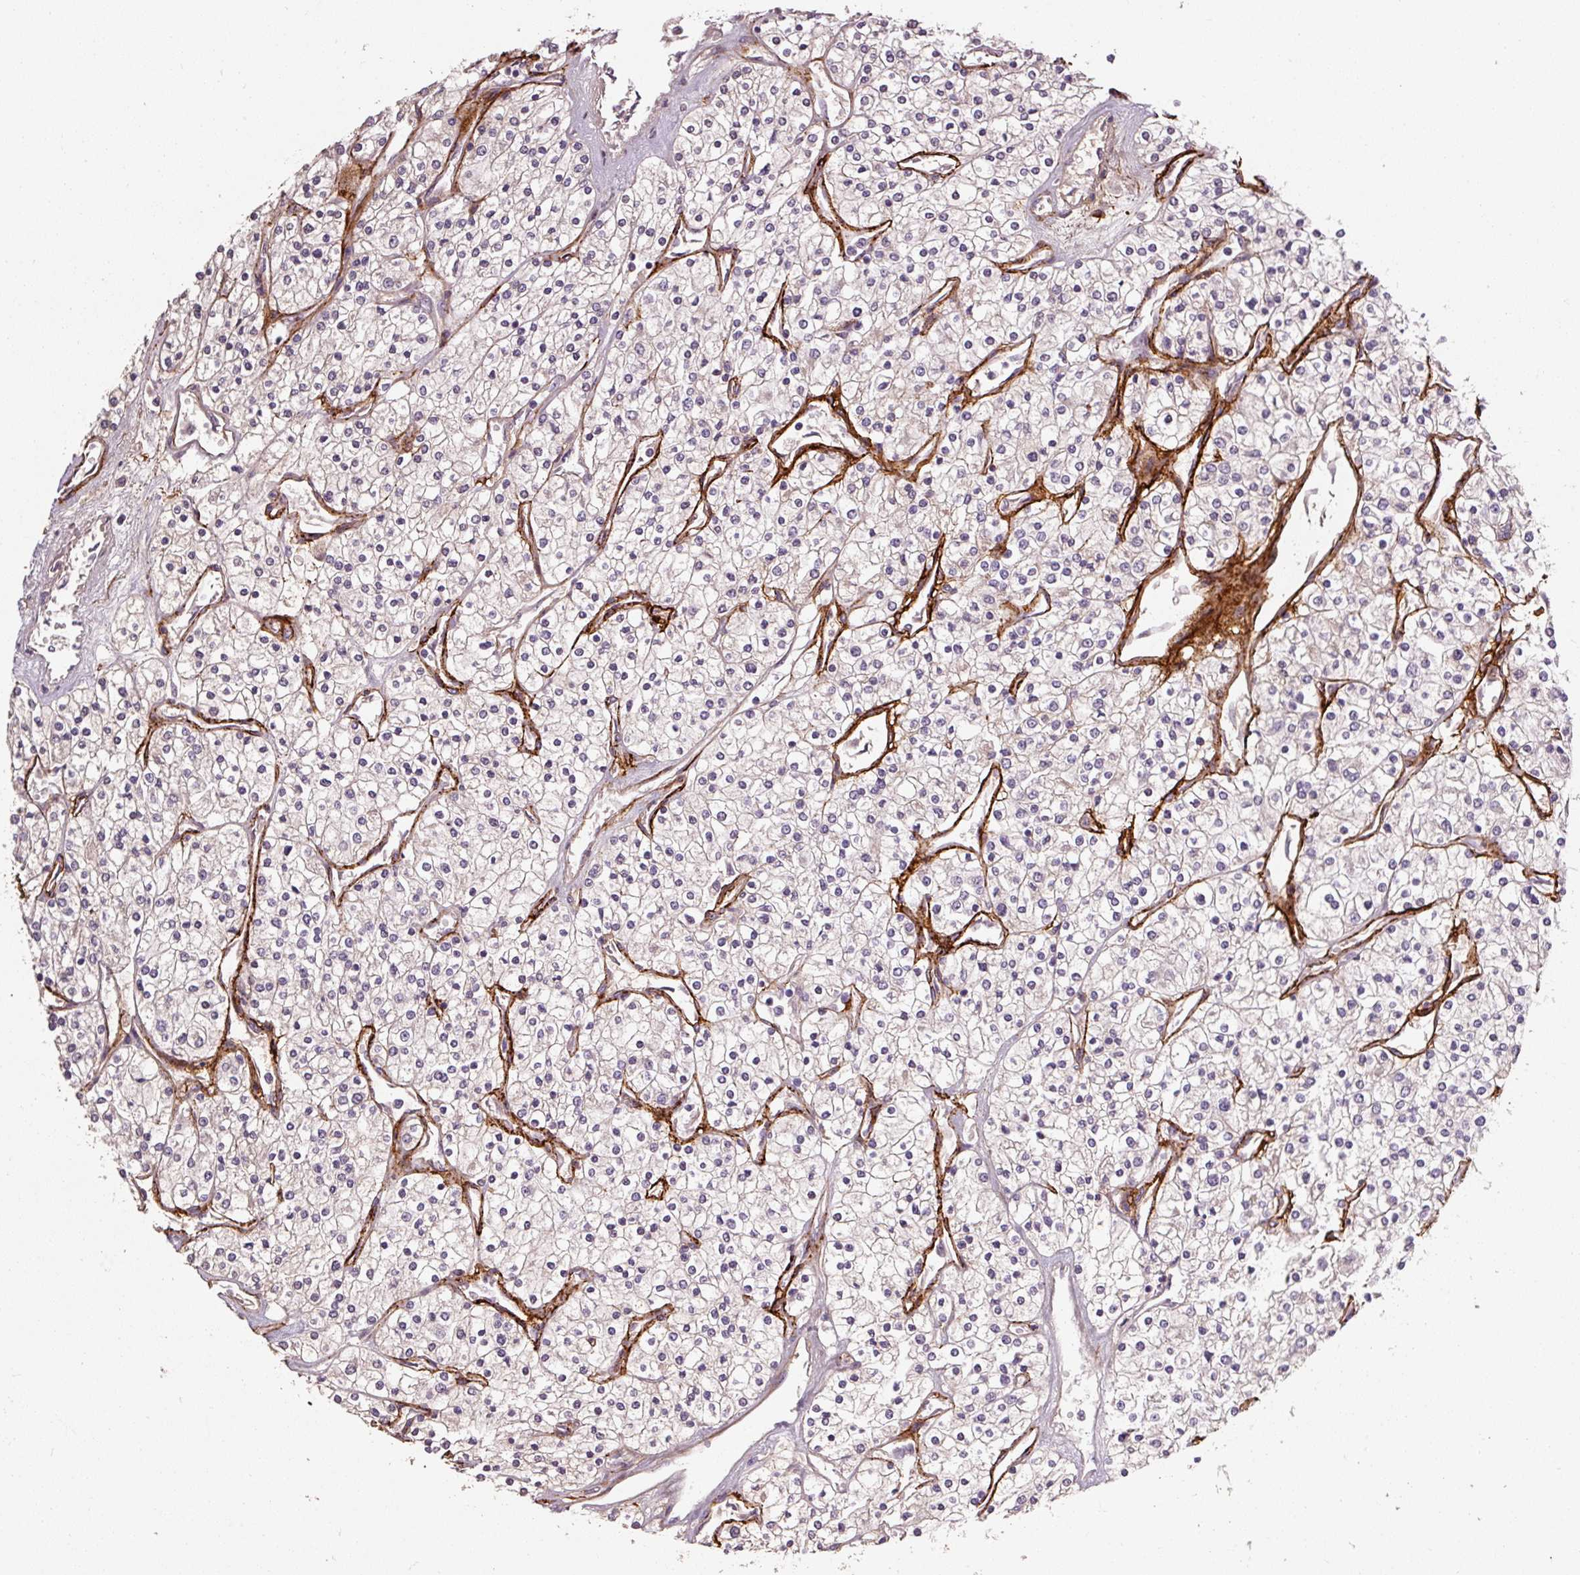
{"staining": {"intensity": "negative", "quantity": "none", "location": "none"}, "tissue": "renal cancer", "cell_type": "Tumor cells", "image_type": "cancer", "snomed": [{"axis": "morphology", "description": "Adenocarcinoma, NOS"}, {"axis": "topography", "description": "Kidney"}], "caption": "DAB immunohistochemical staining of renal cancer exhibits no significant positivity in tumor cells.", "gene": "CFAP65", "patient": {"sex": "male", "age": 80}}